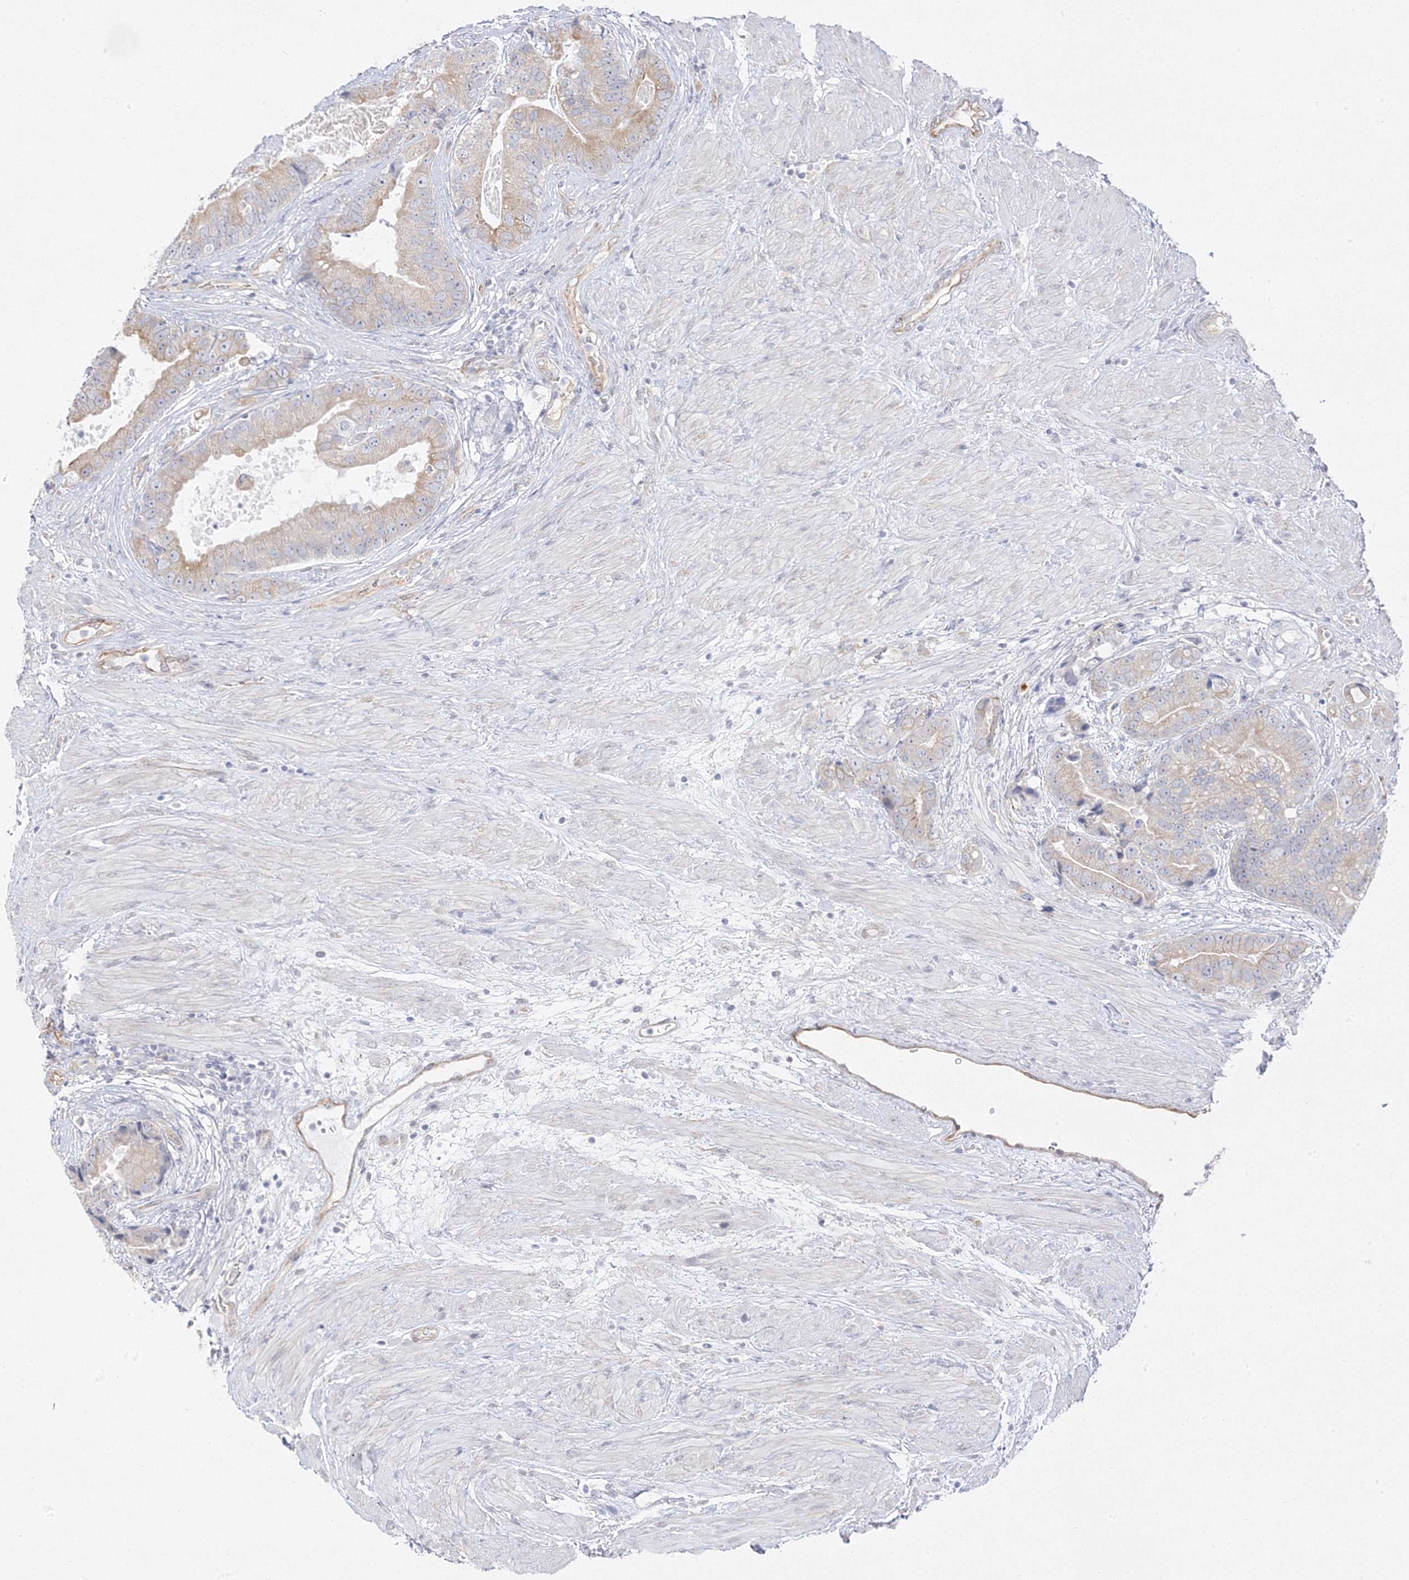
{"staining": {"intensity": "weak", "quantity": "25%-75%", "location": "cytoplasmic/membranous"}, "tissue": "prostate cancer", "cell_type": "Tumor cells", "image_type": "cancer", "snomed": [{"axis": "morphology", "description": "Adenocarcinoma, High grade"}, {"axis": "topography", "description": "Prostate"}], "caption": "A micrograph of human prostate high-grade adenocarcinoma stained for a protein reveals weak cytoplasmic/membranous brown staining in tumor cells. The staining was performed using DAB, with brown indicating positive protein expression. Nuclei are stained blue with hematoxylin.", "gene": "C2CD2", "patient": {"sex": "male", "age": 70}}